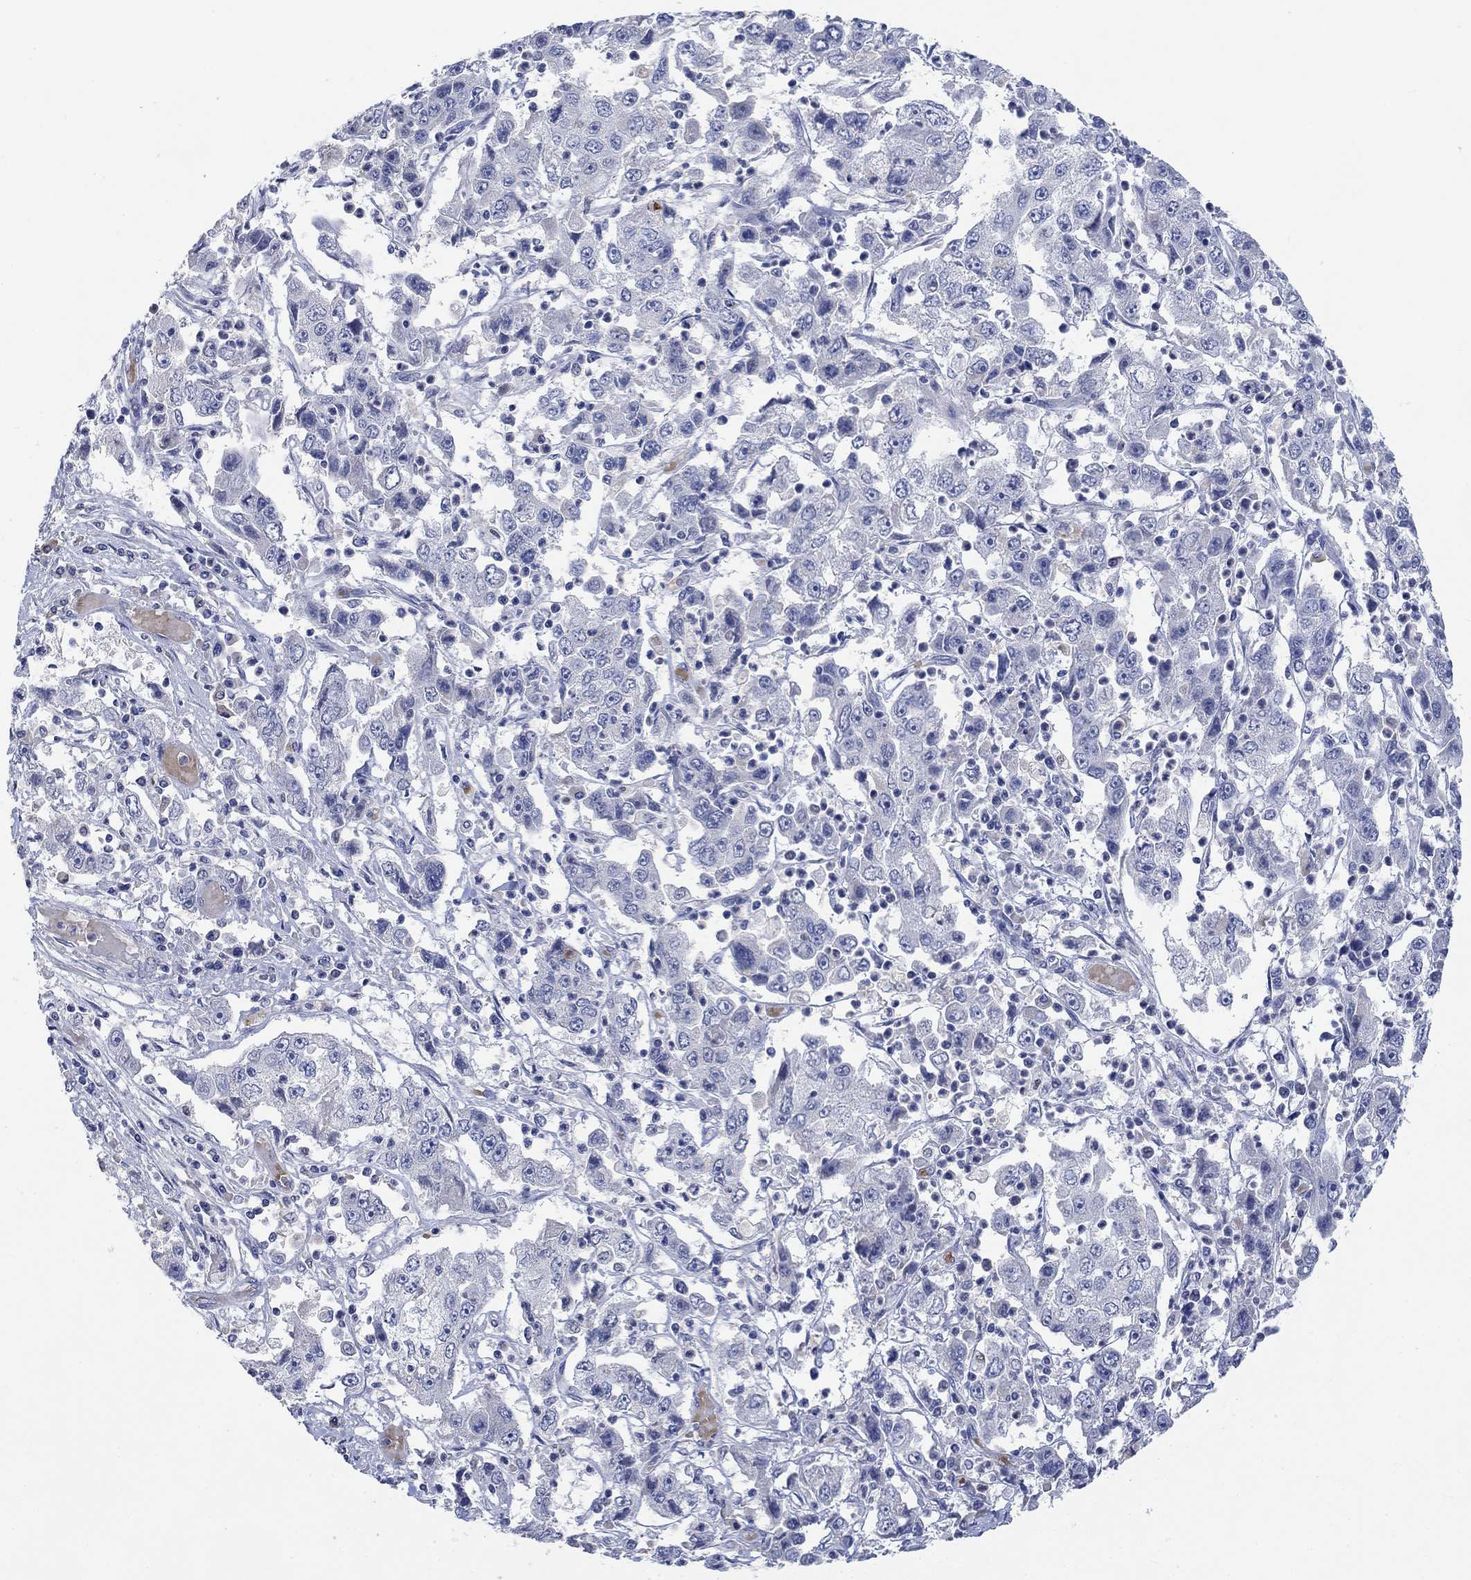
{"staining": {"intensity": "negative", "quantity": "none", "location": "none"}, "tissue": "cervical cancer", "cell_type": "Tumor cells", "image_type": "cancer", "snomed": [{"axis": "morphology", "description": "Squamous cell carcinoma, NOS"}, {"axis": "topography", "description": "Cervix"}], "caption": "This is an immunohistochemistry (IHC) image of cervical cancer (squamous cell carcinoma). There is no expression in tumor cells.", "gene": "DLK1", "patient": {"sex": "female", "age": 36}}